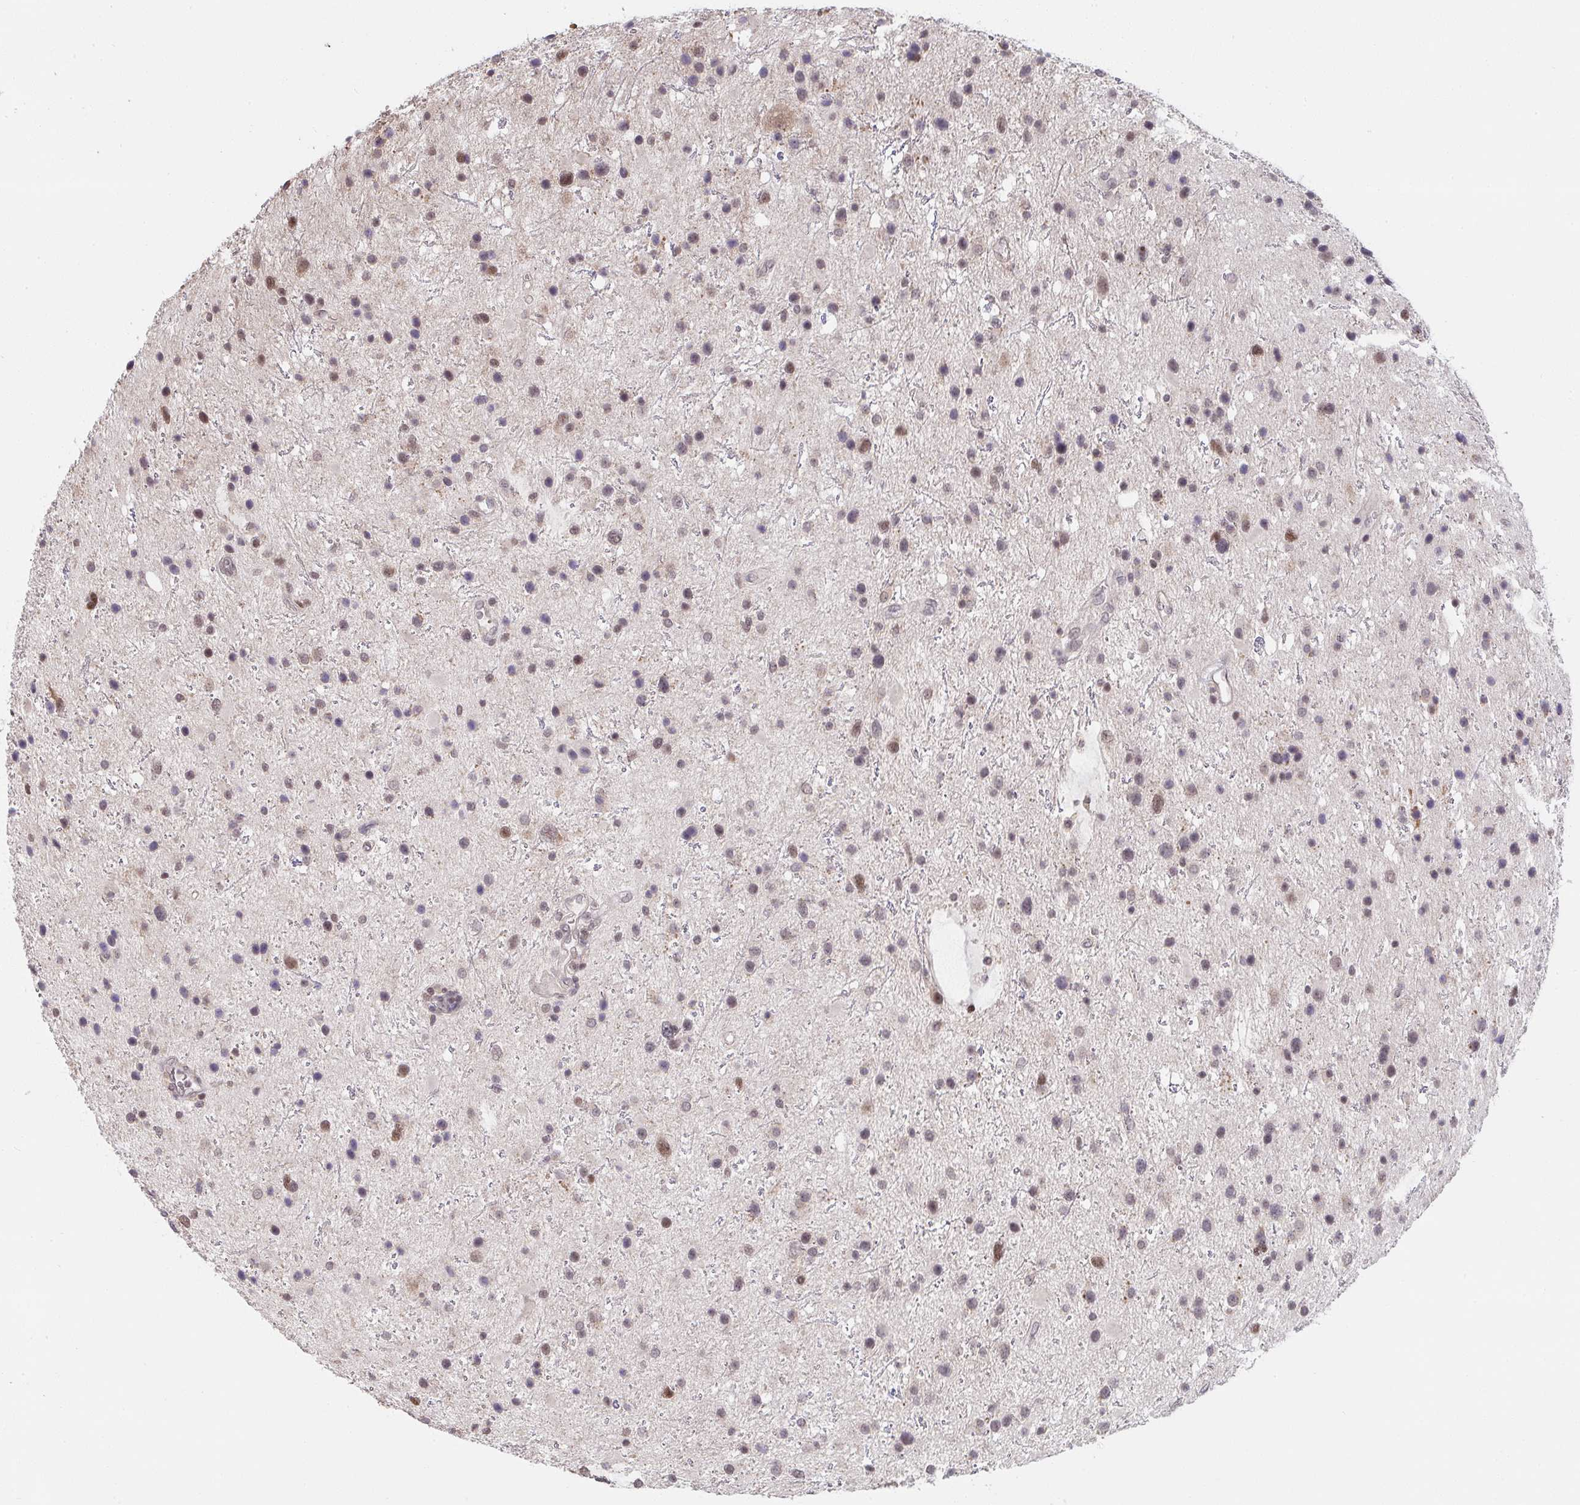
{"staining": {"intensity": "moderate", "quantity": "25%-75%", "location": "nuclear"}, "tissue": "glioma", "cell_type": "Tumor cells", "image_type": "cancer", "snomed": [{"axis": "morphology", "description": "Glioma, malignant, Low grade"}, {"axis": "topography", "description": "Brain"}], "caption": "DAB (3,3'-diaminobenzidine) immunohistochemical staining of malignant glioma (low-grade) demonstrates moderate nuclear protein expression in about 25%-75% of tumor cells.", "gene": "SAP30", "patient": {"sex": "female", "age": 32}}